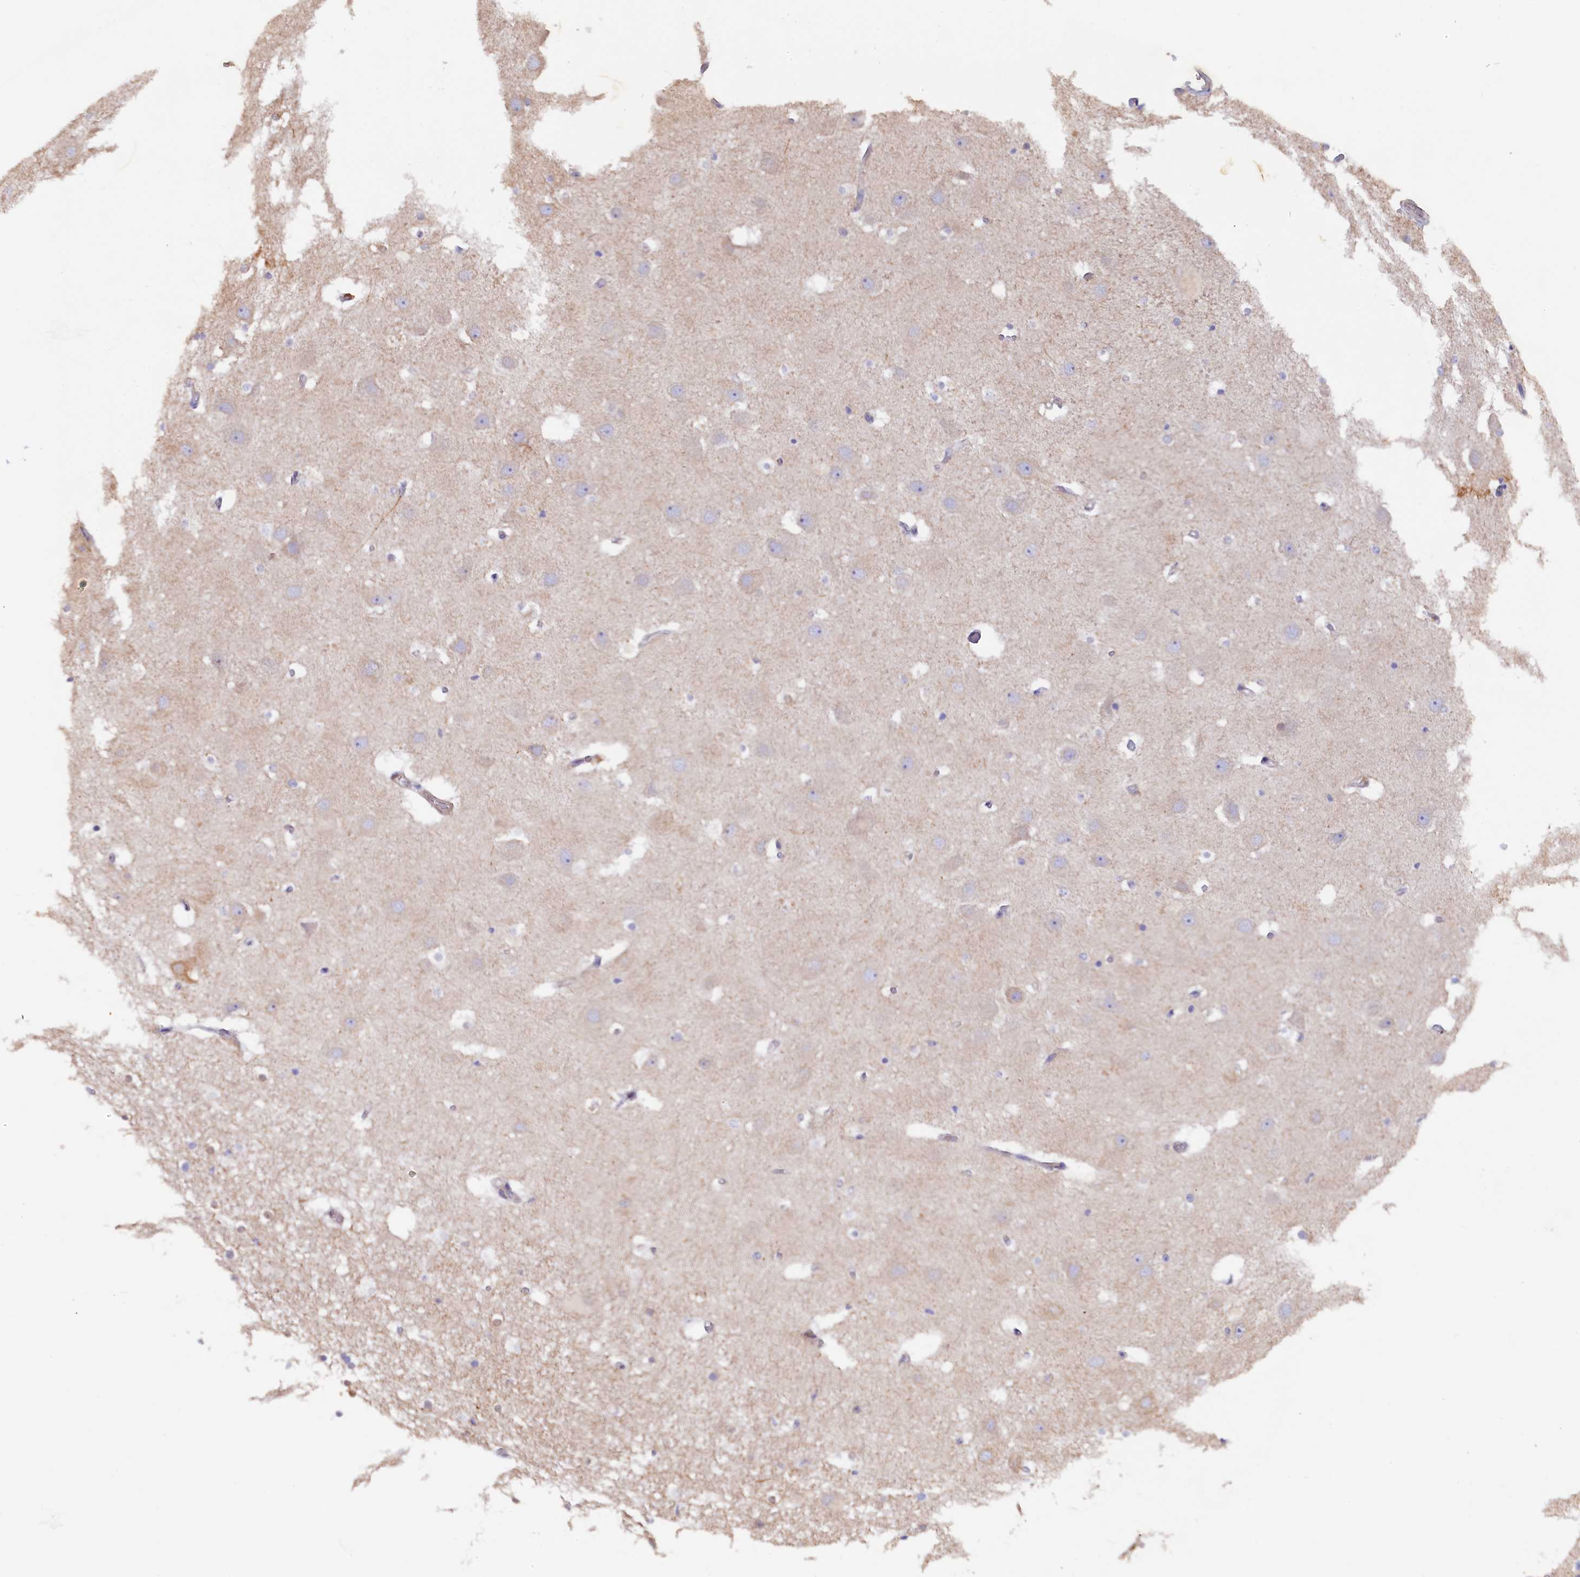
{"staining": {"intensity": "negative", "quantity": "none", "location": "none"}, "tissue": "hippocampus", "cell_type": "Glial cells", "image_type": "normal", "snomed": [{"axis": "morphology", "description": "Normal tissue, NOS"}, {"axis": "topography", "description": "Hippocampus"}], "caption": "This is a histopathology image of IHC staining of normal hippocampus, which shows no positivity in glial cells. (DAB (3,3'-diaminobenzidine) immunohistochemistry (IHC), high magnification).", "gene": "JPT2", "patient": {"sex": "female", "age": 52}}